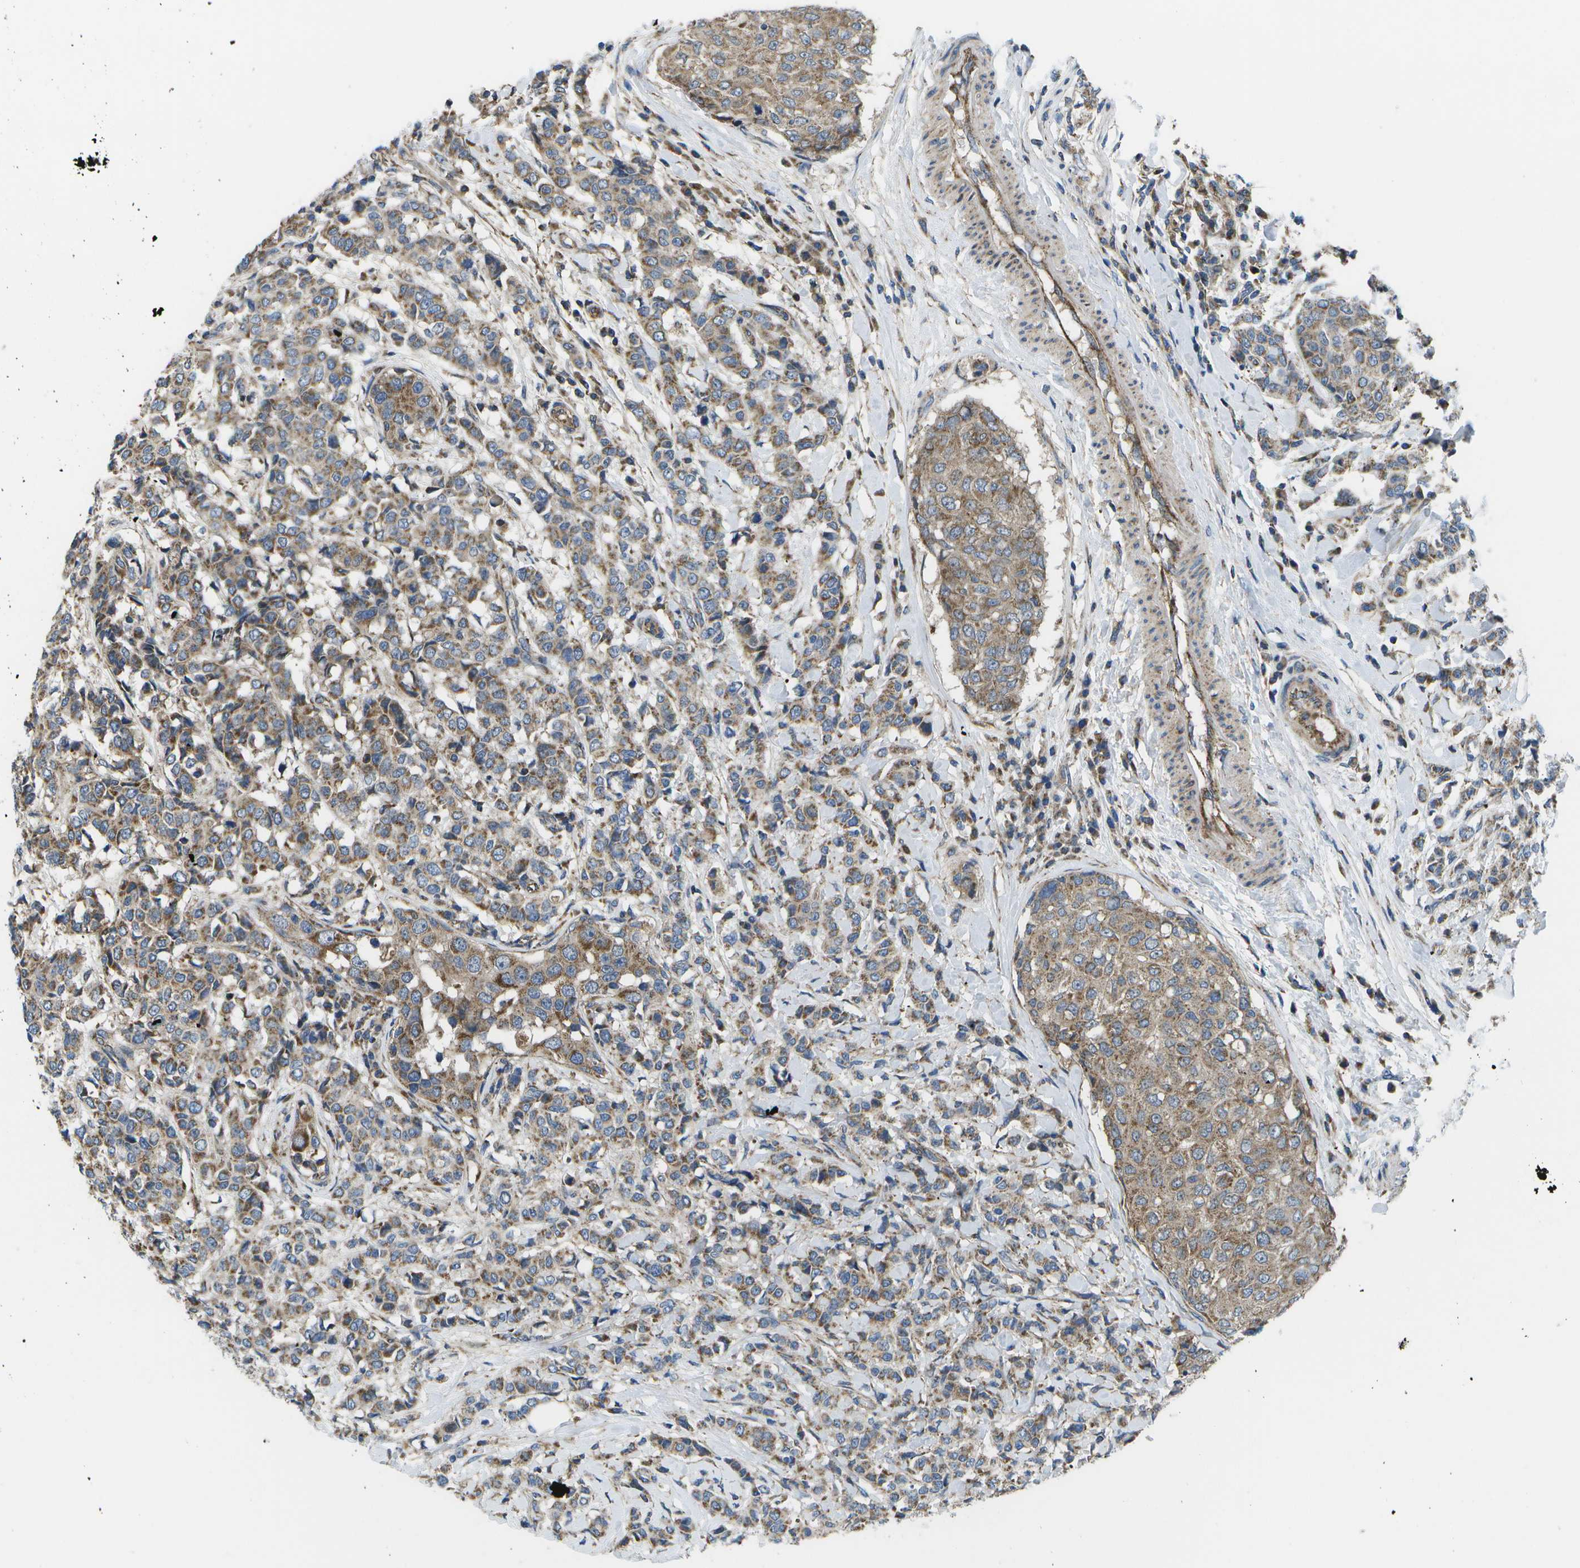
{"staining": {"intensity": "moderate", "quantity": ">75%", "location": "cytoplasmic/membranous"}, "tissue": "breast cancer", "cell_type": "Tumor cells", "image_type": "cancer", "snomed": [{"axis": "morphology", "description": "Duct carcinoma"}, {"axis": "topography", "description": "Breast"}], "caption": "This histopathology image demonstrates breast cancer (infiltrating ductal carcinoma) stained with immunohistochemistry to label a protein in brown. The cytoplasmic/membranous of tumor cells show moderate positivity for the protein. Nuclei are counter-stained blue.", "gene": "MVK", "patient": {"sex": "female", "age": 27}}